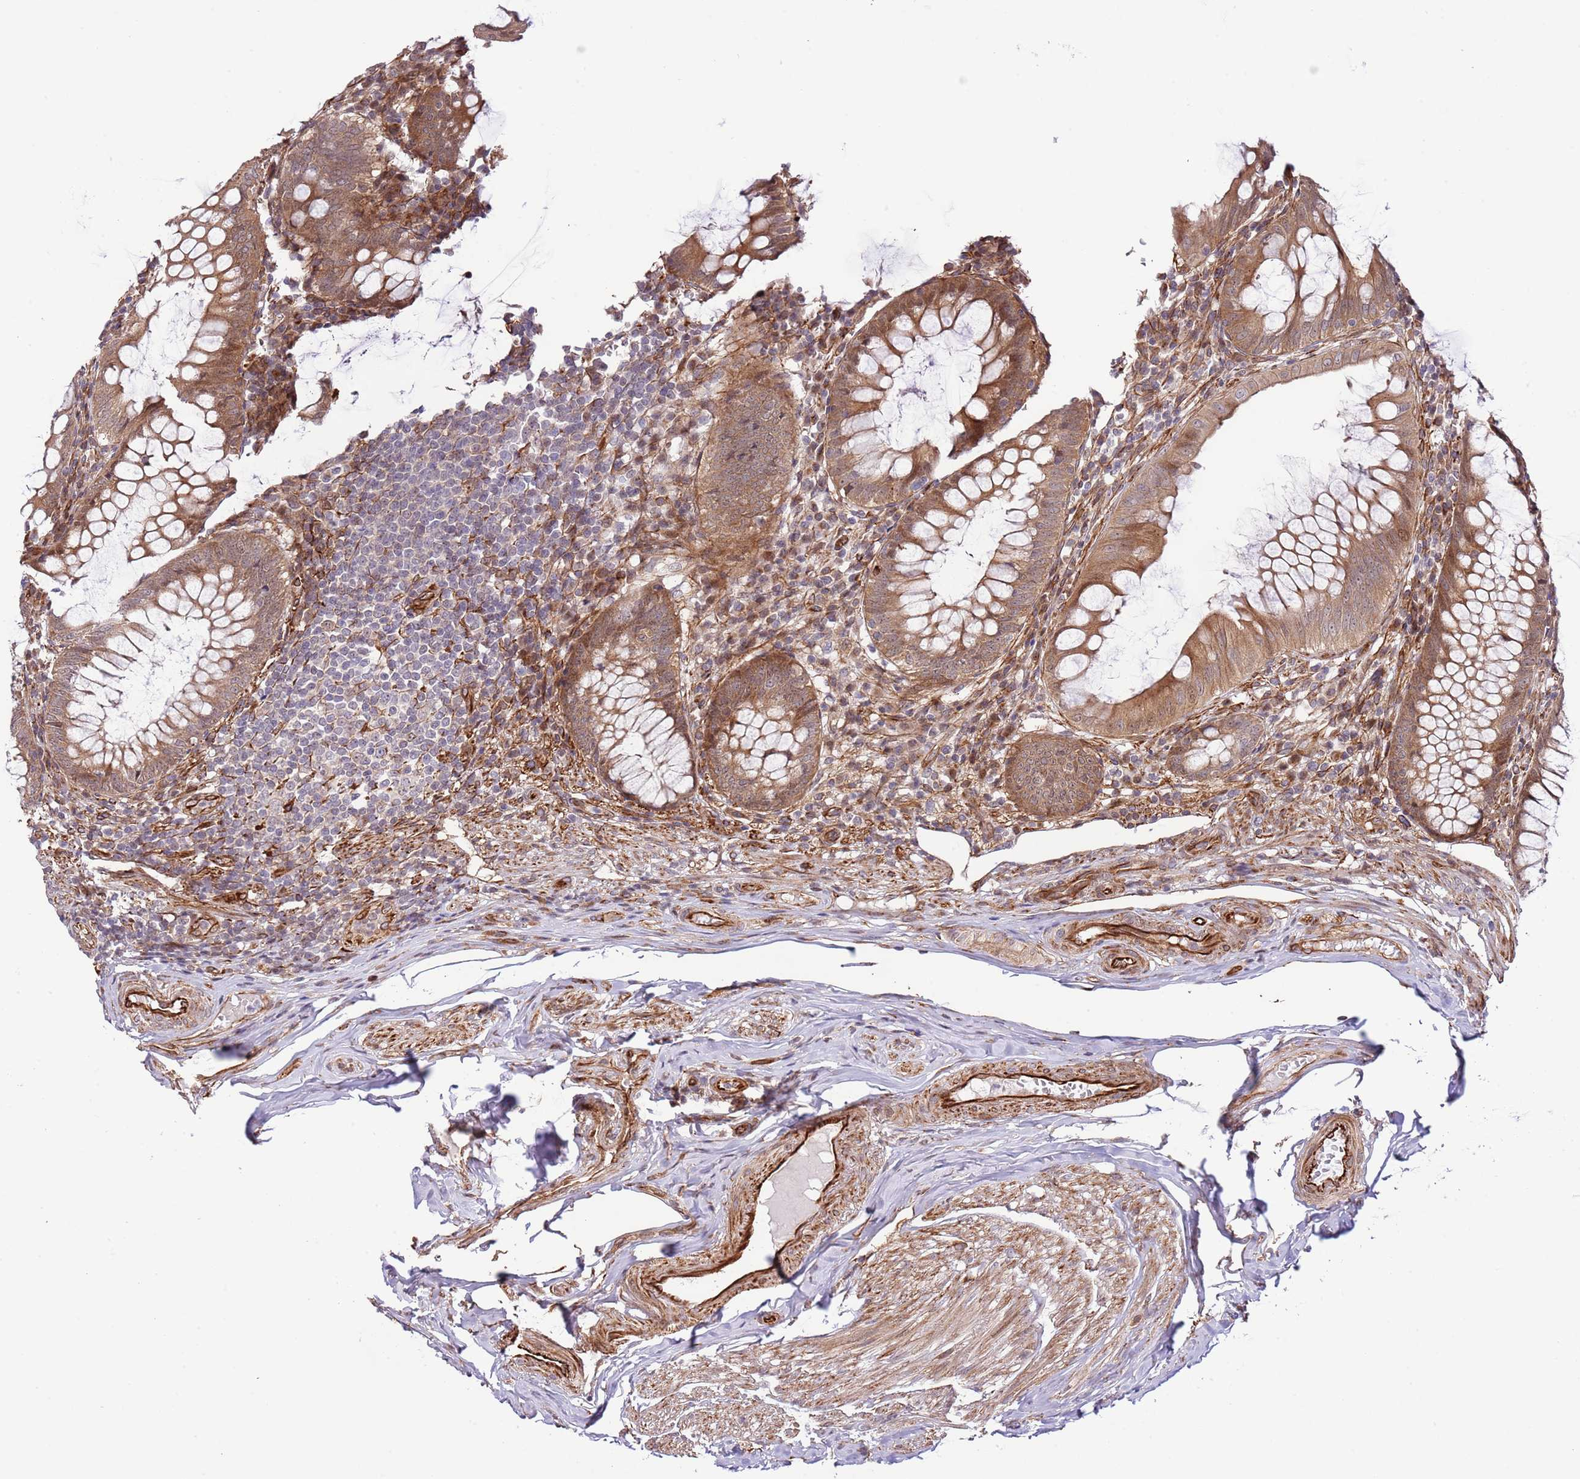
{"staining": {"intensity": "moderate", "quantity": ">75%", "location": "cytoplasmic/membranous"}, "tissue": "appendix", "cell_type": "Glandular cells", "image_type": "normal", "snomed": [{"axis": "morphology", "description": "Normal tissue, NOS"}, {"axis": "topography", "description": "Appendix"}], "caption": "Immunohistochemistry (IHC) histopathology image of normal appendix: appendix stained using immunohistochemistry (IHC) exhibits medium levels of moderate protein expression localized specifically in the cytoplasmic/membranous of glandular cells, appearing as a cytoplasmic/membranous brown color.", "gene": "NEK3", "patient": {"sex": "male", "age": 83}}